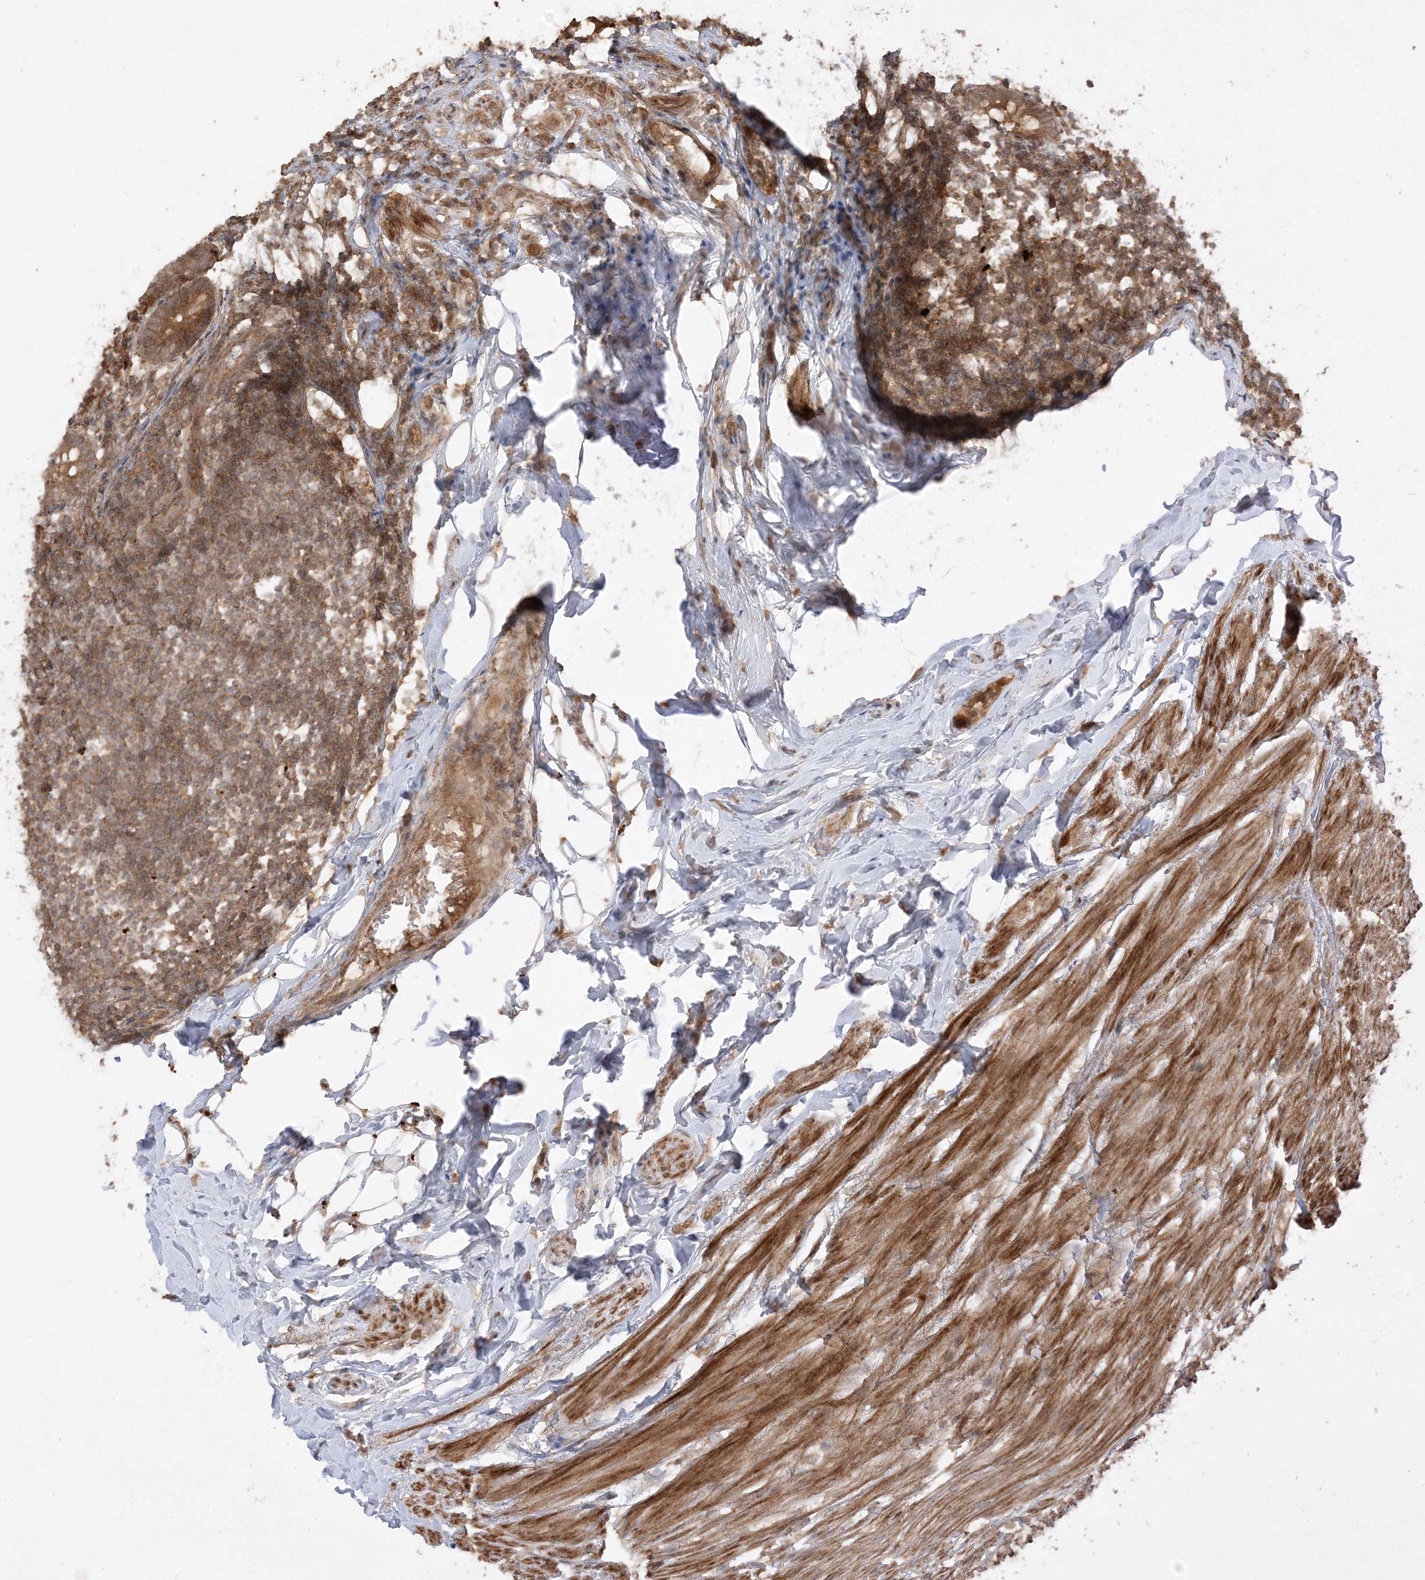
{"staining": {"intensity": "moderate", "quantity": ">75%", "location": "cytoplasmic/membranous"}, "tissue": "appendix", "cell_type": "Glandular cells", "image_type": "normal", "snomed": [{"axis": "morphology", "description": "Normal tissue, NOS"}, {"axis": "topography", "description": "Appendix"}], "caption": "The histopathology image displays immunohistochemical staining of unremarkable appendix. There is moderate cytoplasmic/membranous staining is appreciated in about >75% of glandular cells.", "gene": "XRN1", "patient": {"sex": "female", "age": 62}}